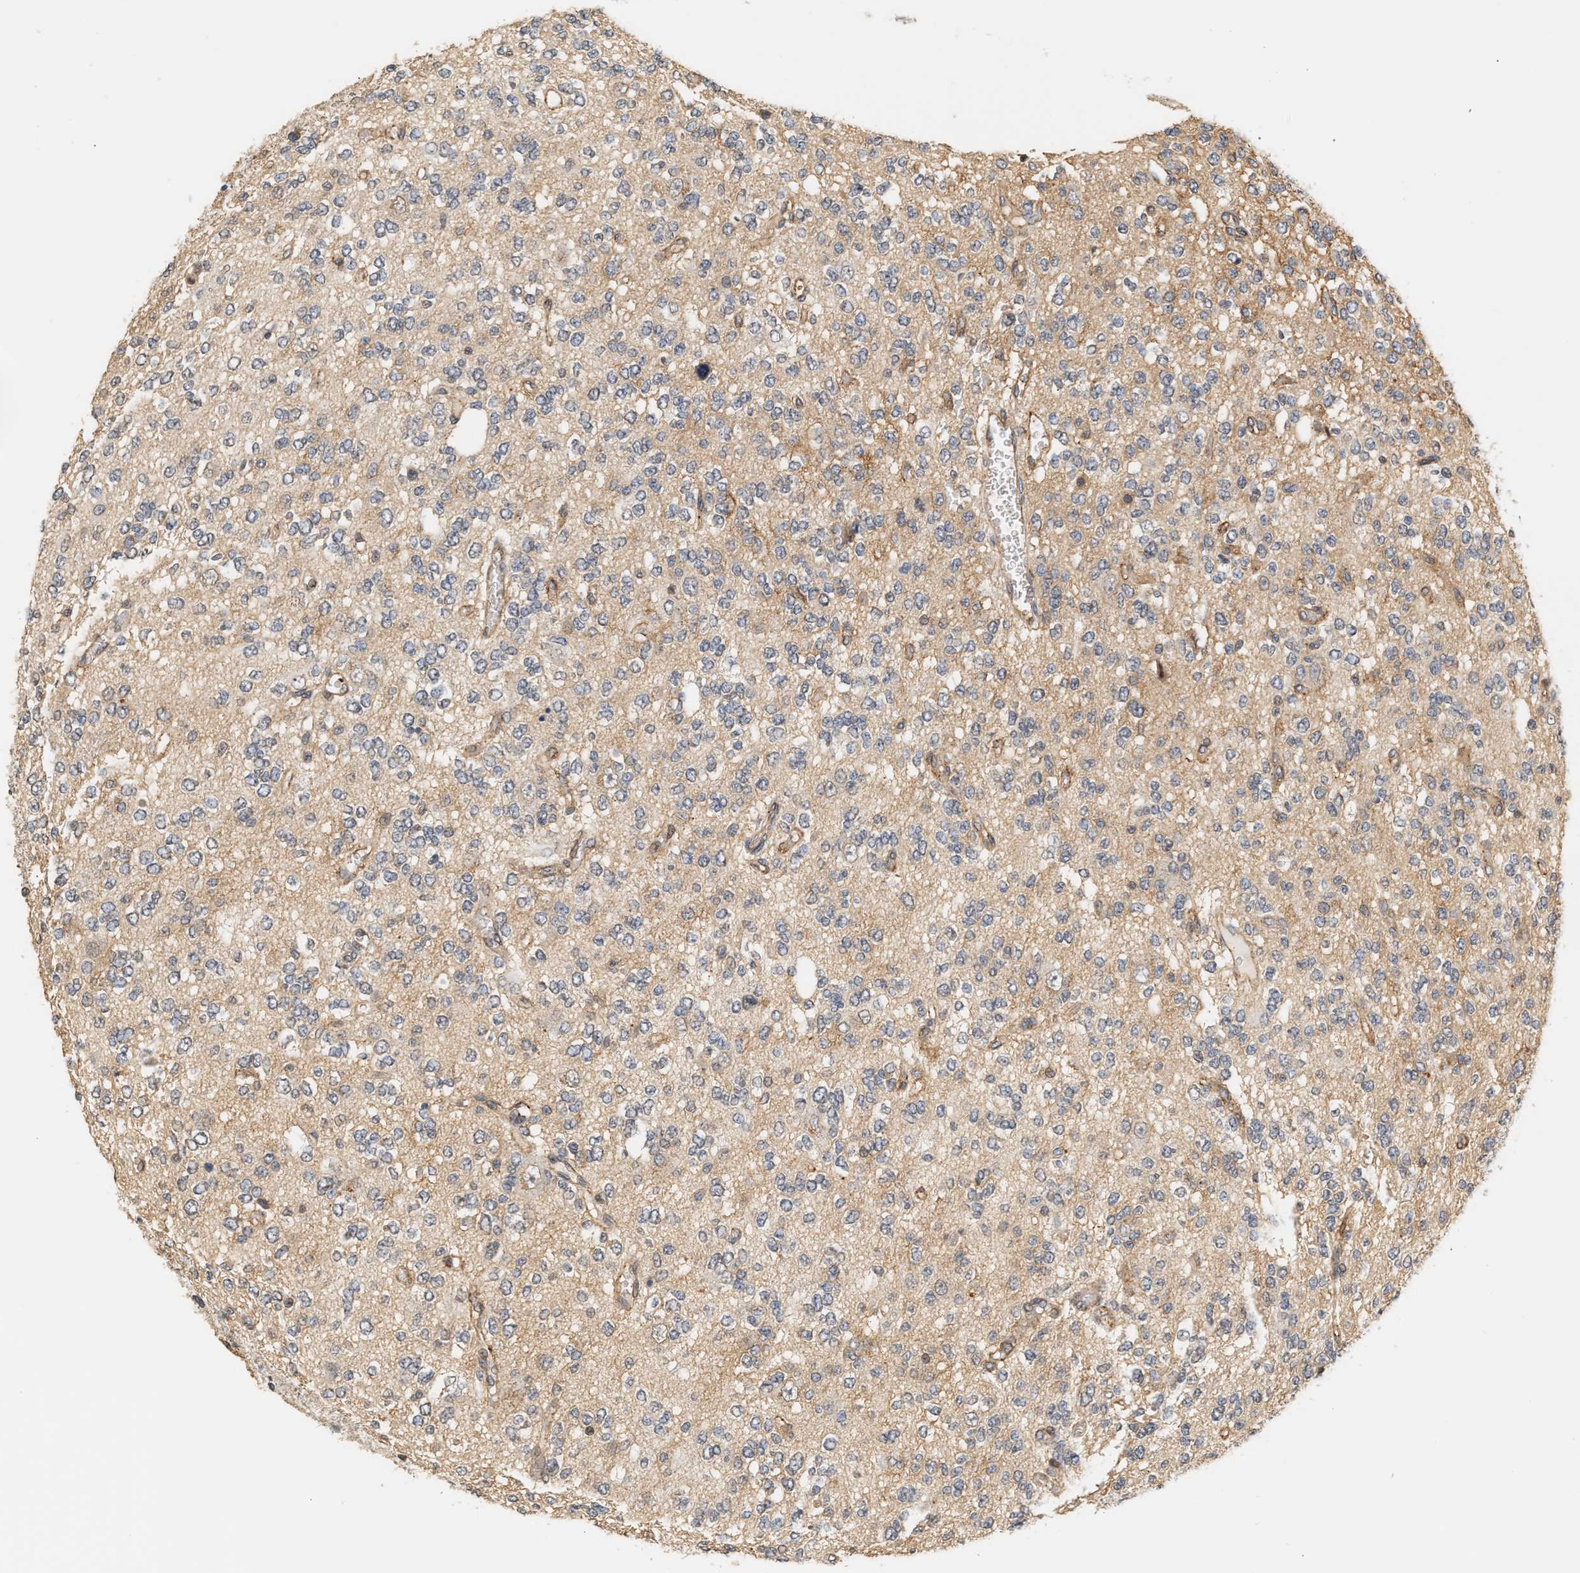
{"staining": {"intensity": "moderate", "quantity": "<25%", "location": "cytoplasmic/membranous"}, "tissue": "glioma", "cell_type": "Tumor cells", "image_type": "cancer", "snomed": [{"axis": "morphology", "description": "Glioma, malignant, Low grade"}, {"axis": "topography", "description": "Brain"}], "caption": "Immunohistochemistry (IHC) photomicrograph of human malignant low-grade glioma stained for a protein (brown), which shows low levels of moderate cytoplasmic/membranous staining in approximately <25% of tumor cells.", "gene": "PLXND1", "patient": {"sex": "male", "age": 38}}